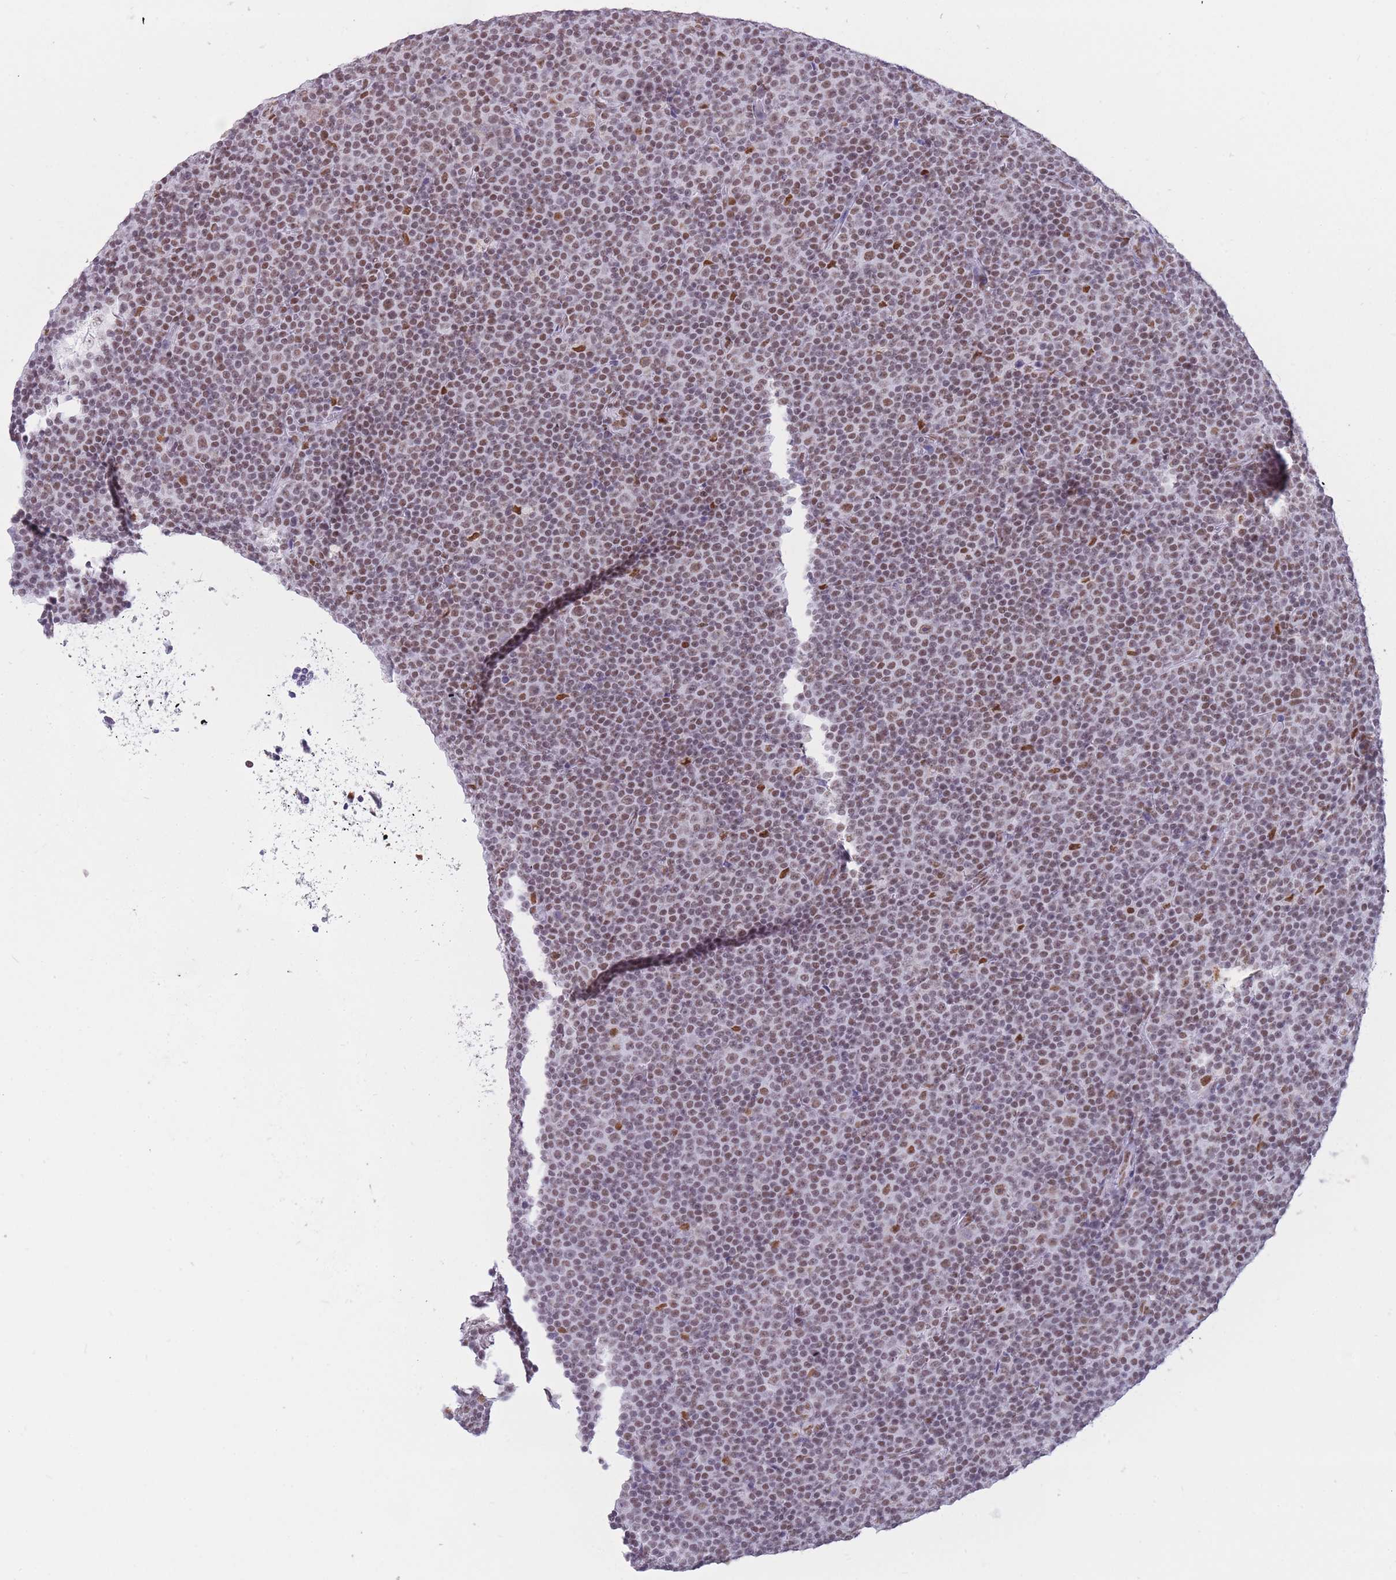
{"staining": {"intensity": "moderate", "quantity": "25%-75%", "location": "nuclear"}, "tissue": "lymphoma", "cell_type": "Tumor cells", "image_type": "cancer", "snomed": [{"axis": "morphology", "description": "Malignant lymphoma, non-Hodgkin's type, Low grade"}, {"axis": "topography", "description": "Lymph node"}], "caption": "There is medium levels of moderate nuclear staining in tumor cells of malignant lymphoma, non-Hodgkin's type (low-grade), as demonstrated by immunohistochemical staining (brown color).", "gene": "HNRNPUL1", "patient": {"sex": "female", "age": 67}}